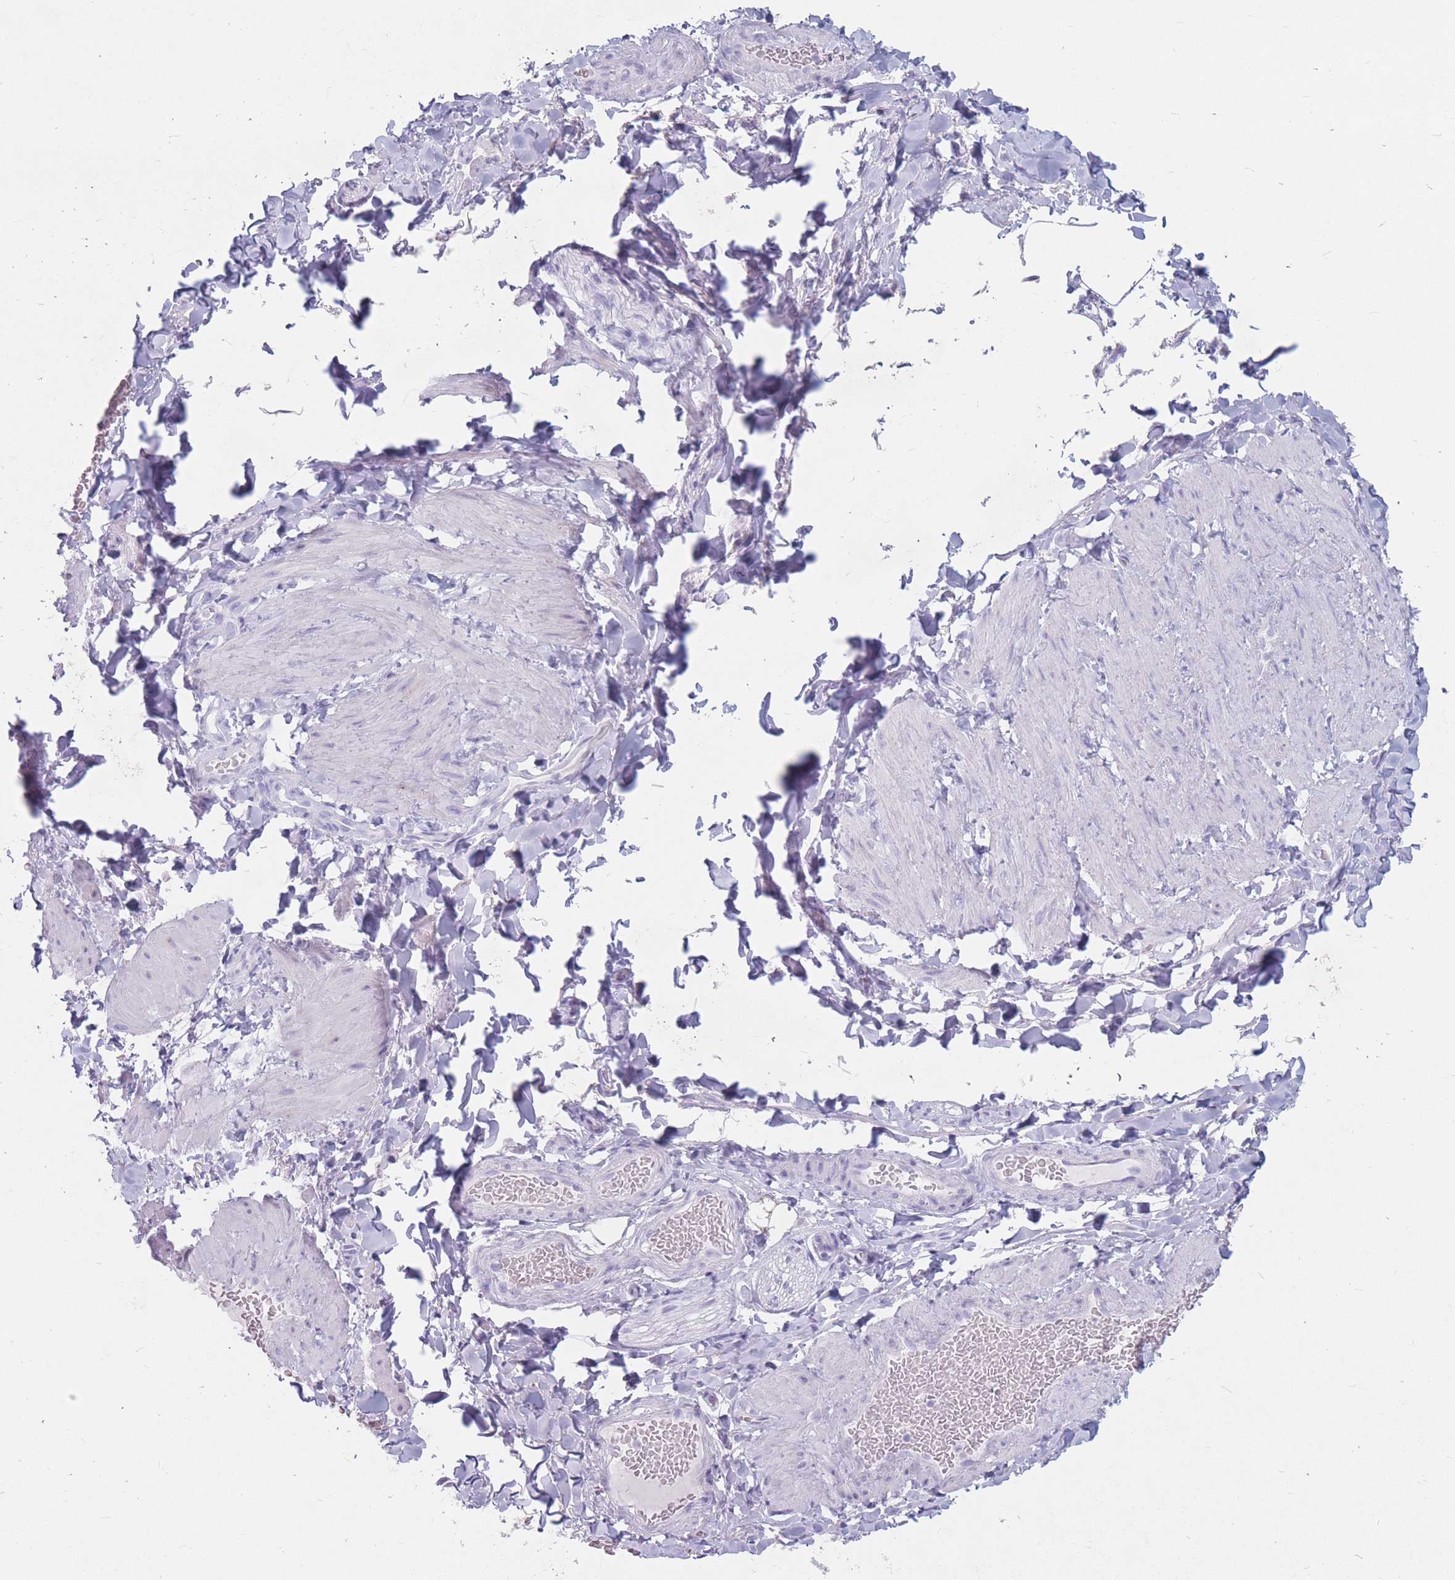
{"staining": {"intensity": "negative", "quantity": "none", "location": "none"}, "tissue": "adipose tissue", "cell_type": "Adipocytes", "image_type": "normal", "snomed": [{"axis": "morphology", "description": "Normal tissue, NOS"}, {"axis": "topography", "description": "Soft tissue"}, {"axis": "topography", "description": "Vascular tissue"}], "caption": "High magnification brightfield microscopy of normal adipose tissue stained with DAB (brown) and counterstained with hematoxylin (blue): adipocytes show no significant positivity. (DAB immunohistochemistry with hematoxylin counter stain).", "gene": "ST3GAL5", "patient": {"sex": "male", "age": 54}}